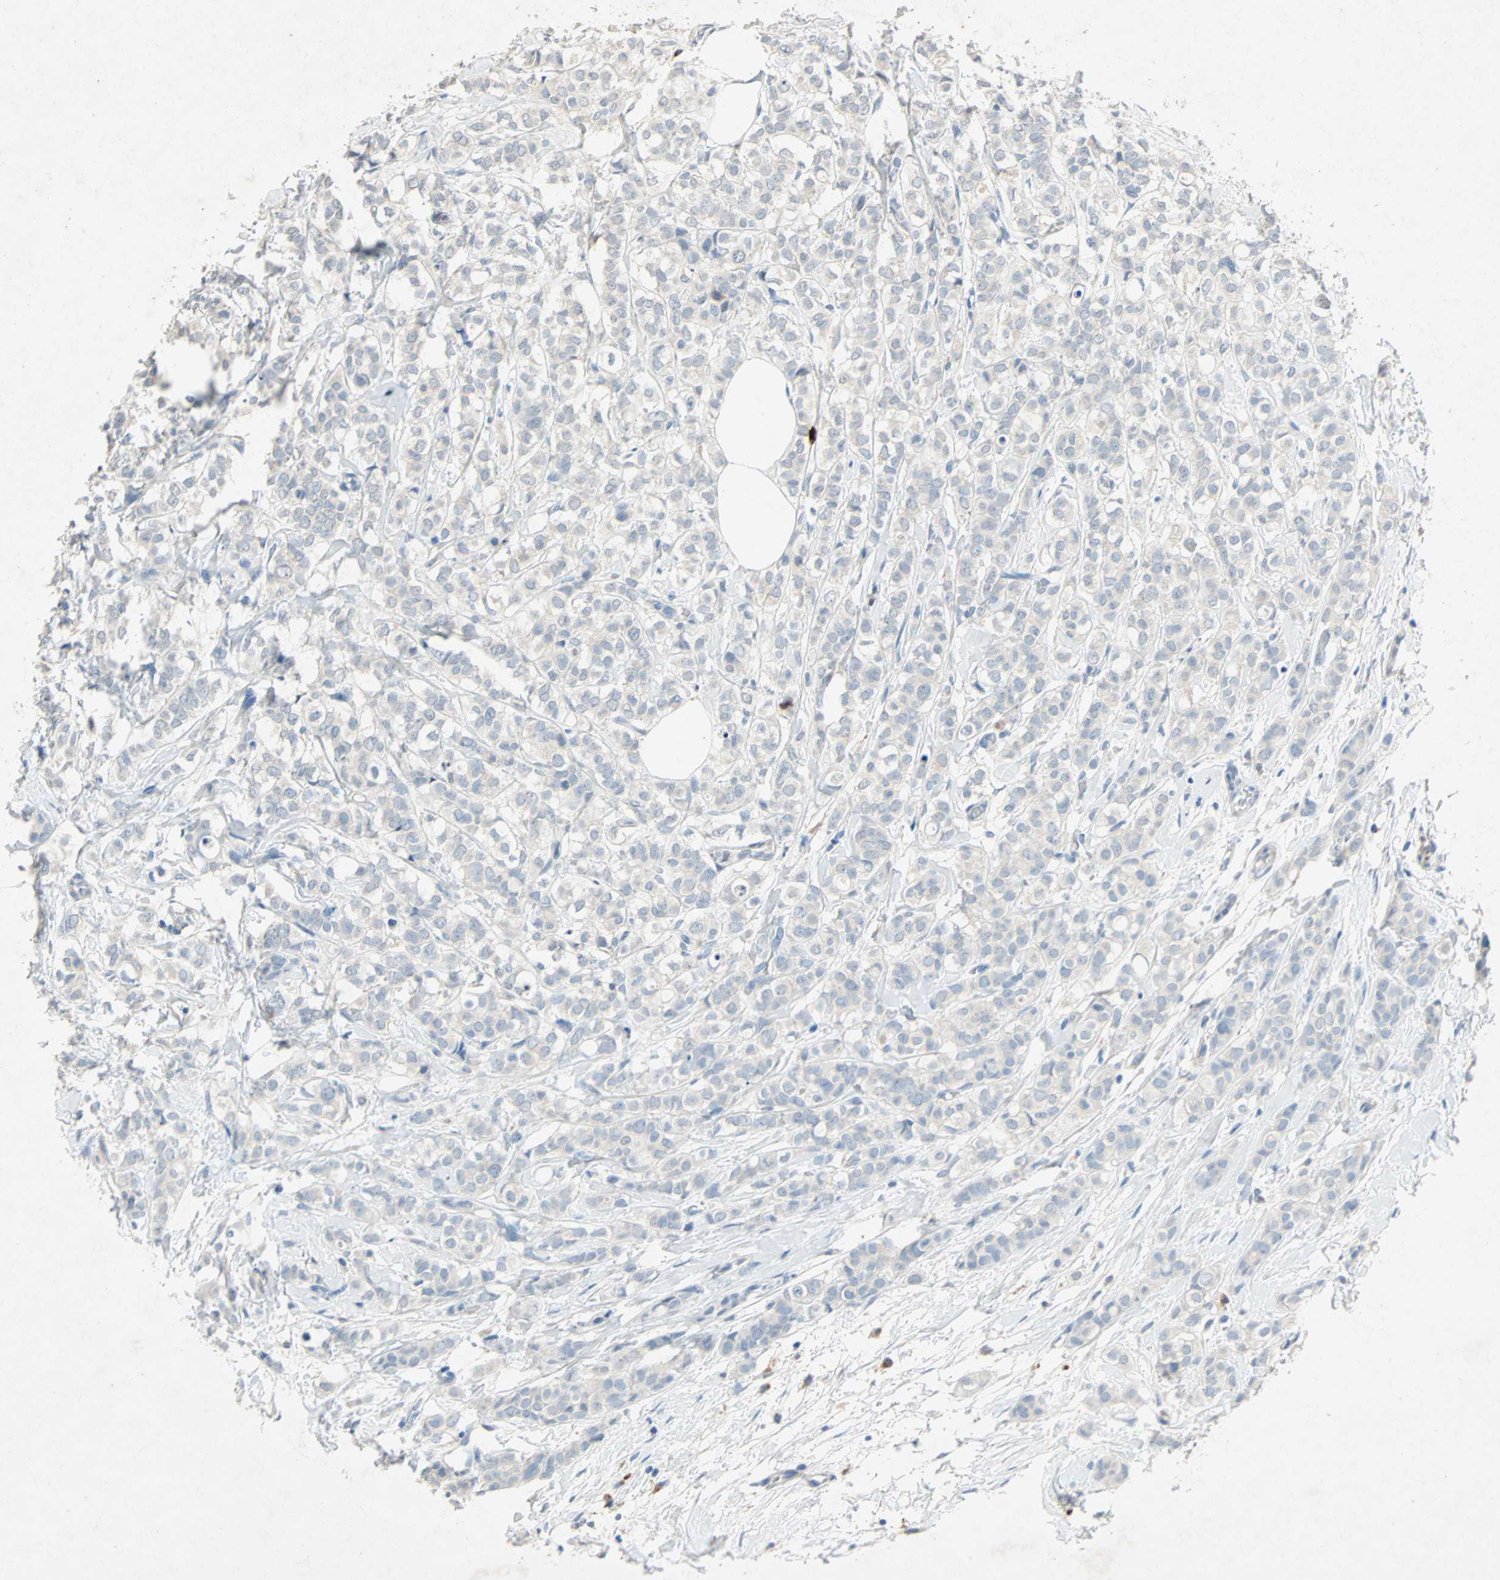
{"staining": {"intensity": "negative", "quantity": "none", "location": "none"}, "tissue": "breast cancer", "cell_type": "Tumor cells", "image_type": "cancer", "snomed": [{"axis": "morphology", "description": "Lobular carcinoma"}, {"axis": "topography", "description": "Breast"}], "caption": "Tumor cells show no significant protein staining in breast lobular carcinoma. Nuclei are stained in blue.", "gene": "PCDHB2", "patient": {"sex": "female", "age": 60}}